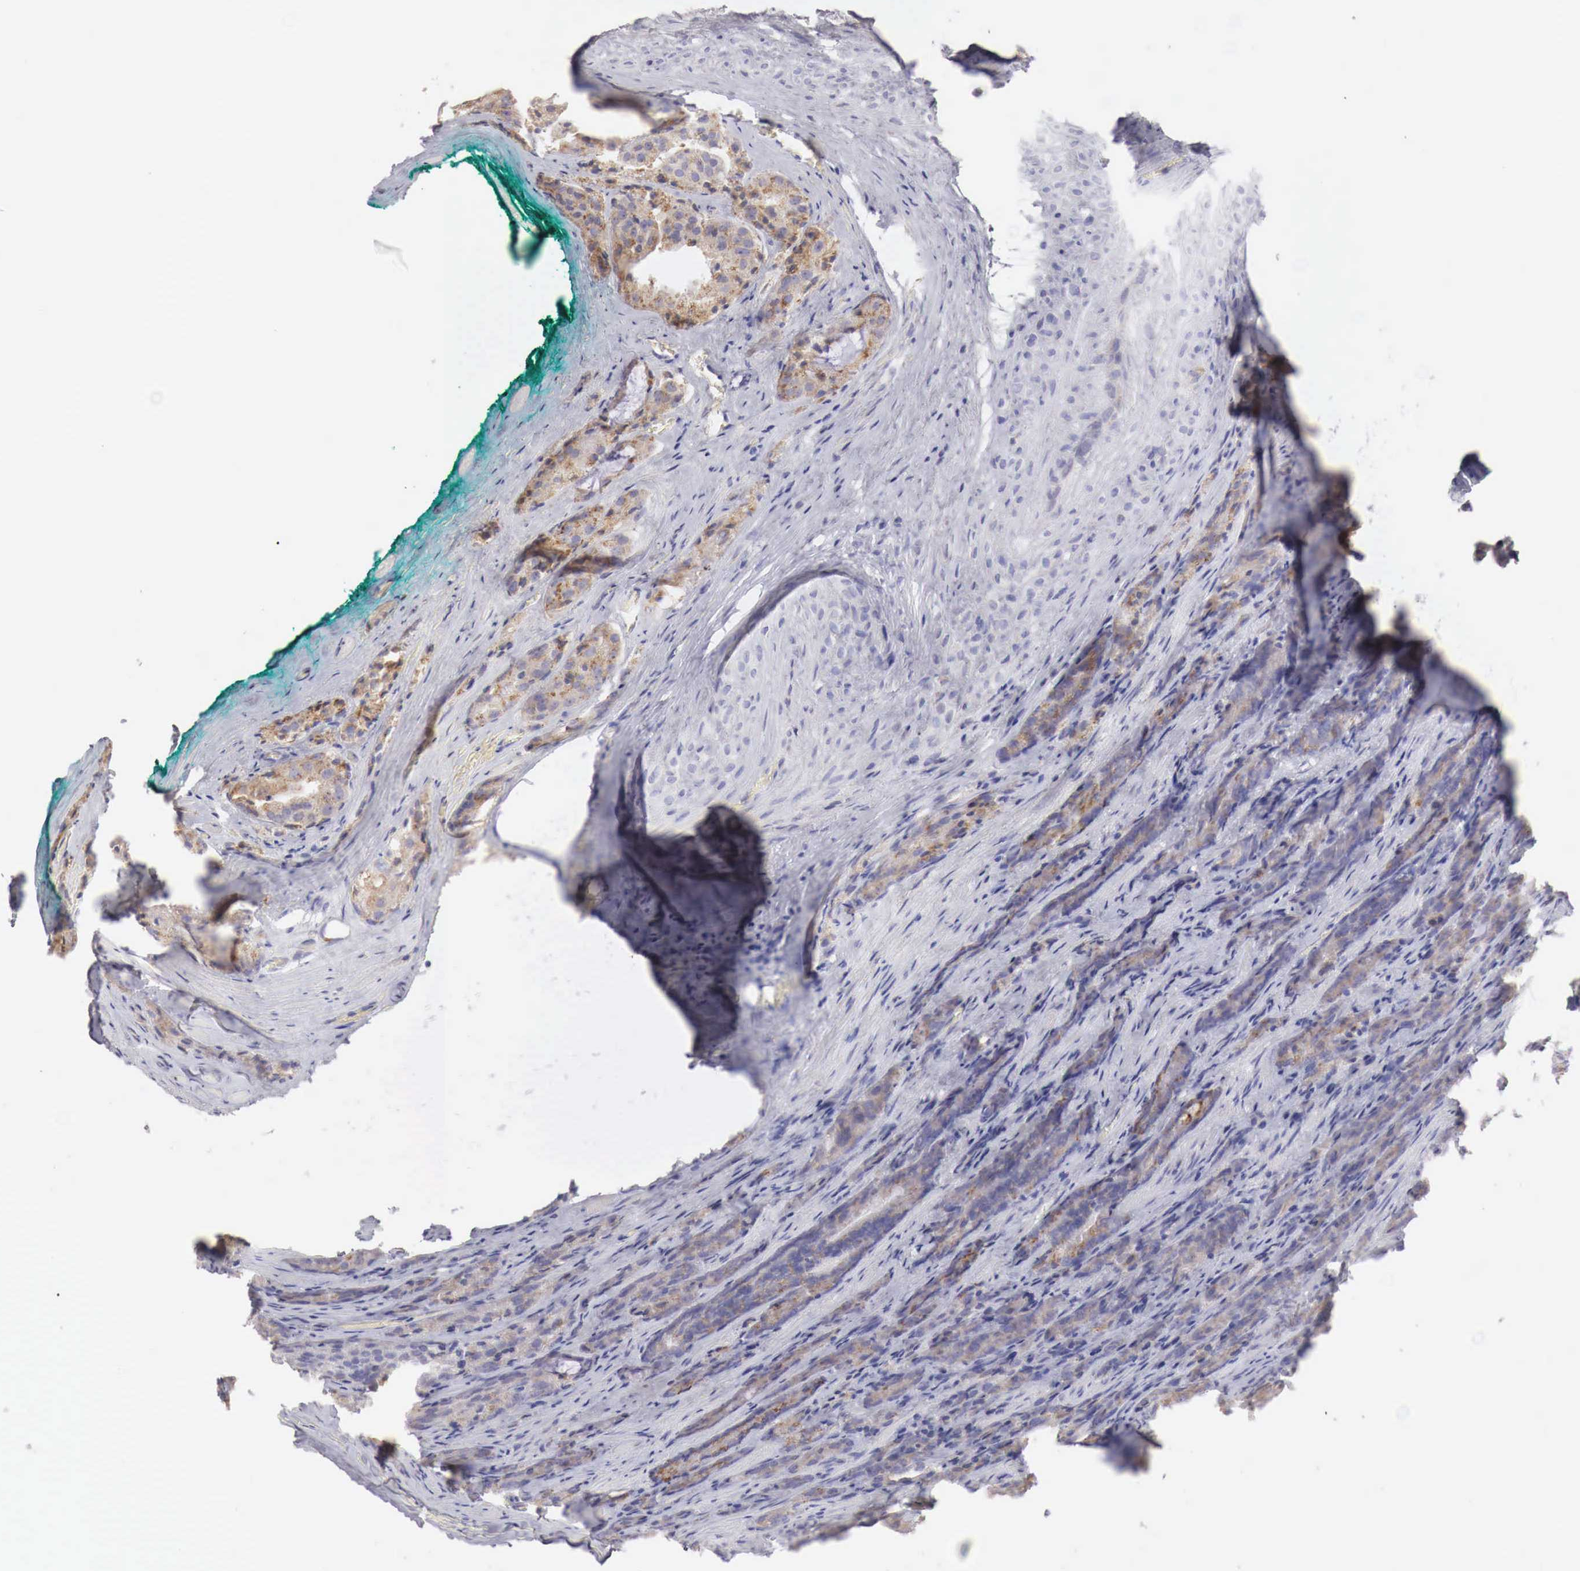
{"staining": {"intensity": "moderate", "quantity": ">75%", "location": "cytoplasmic/membranous"}, "tissue": "prostate cancer", "cell_type": "Tumor cells", "image_type": "cancer", "snomed": [{"axis": "morphology", "description": "Adenocarcinoma, Medium grade"}, {"axis": "topography", "description": "Prostate"}], "caption": "Protein expression by IHC shows moderate cytoplasmic/membranous expression in approximately >75% of tumor cells in adenocarcinoma (medium-grade) (prostate).", "gene": "NSDHL", "patient": {"sex": "male", "age": 60}}